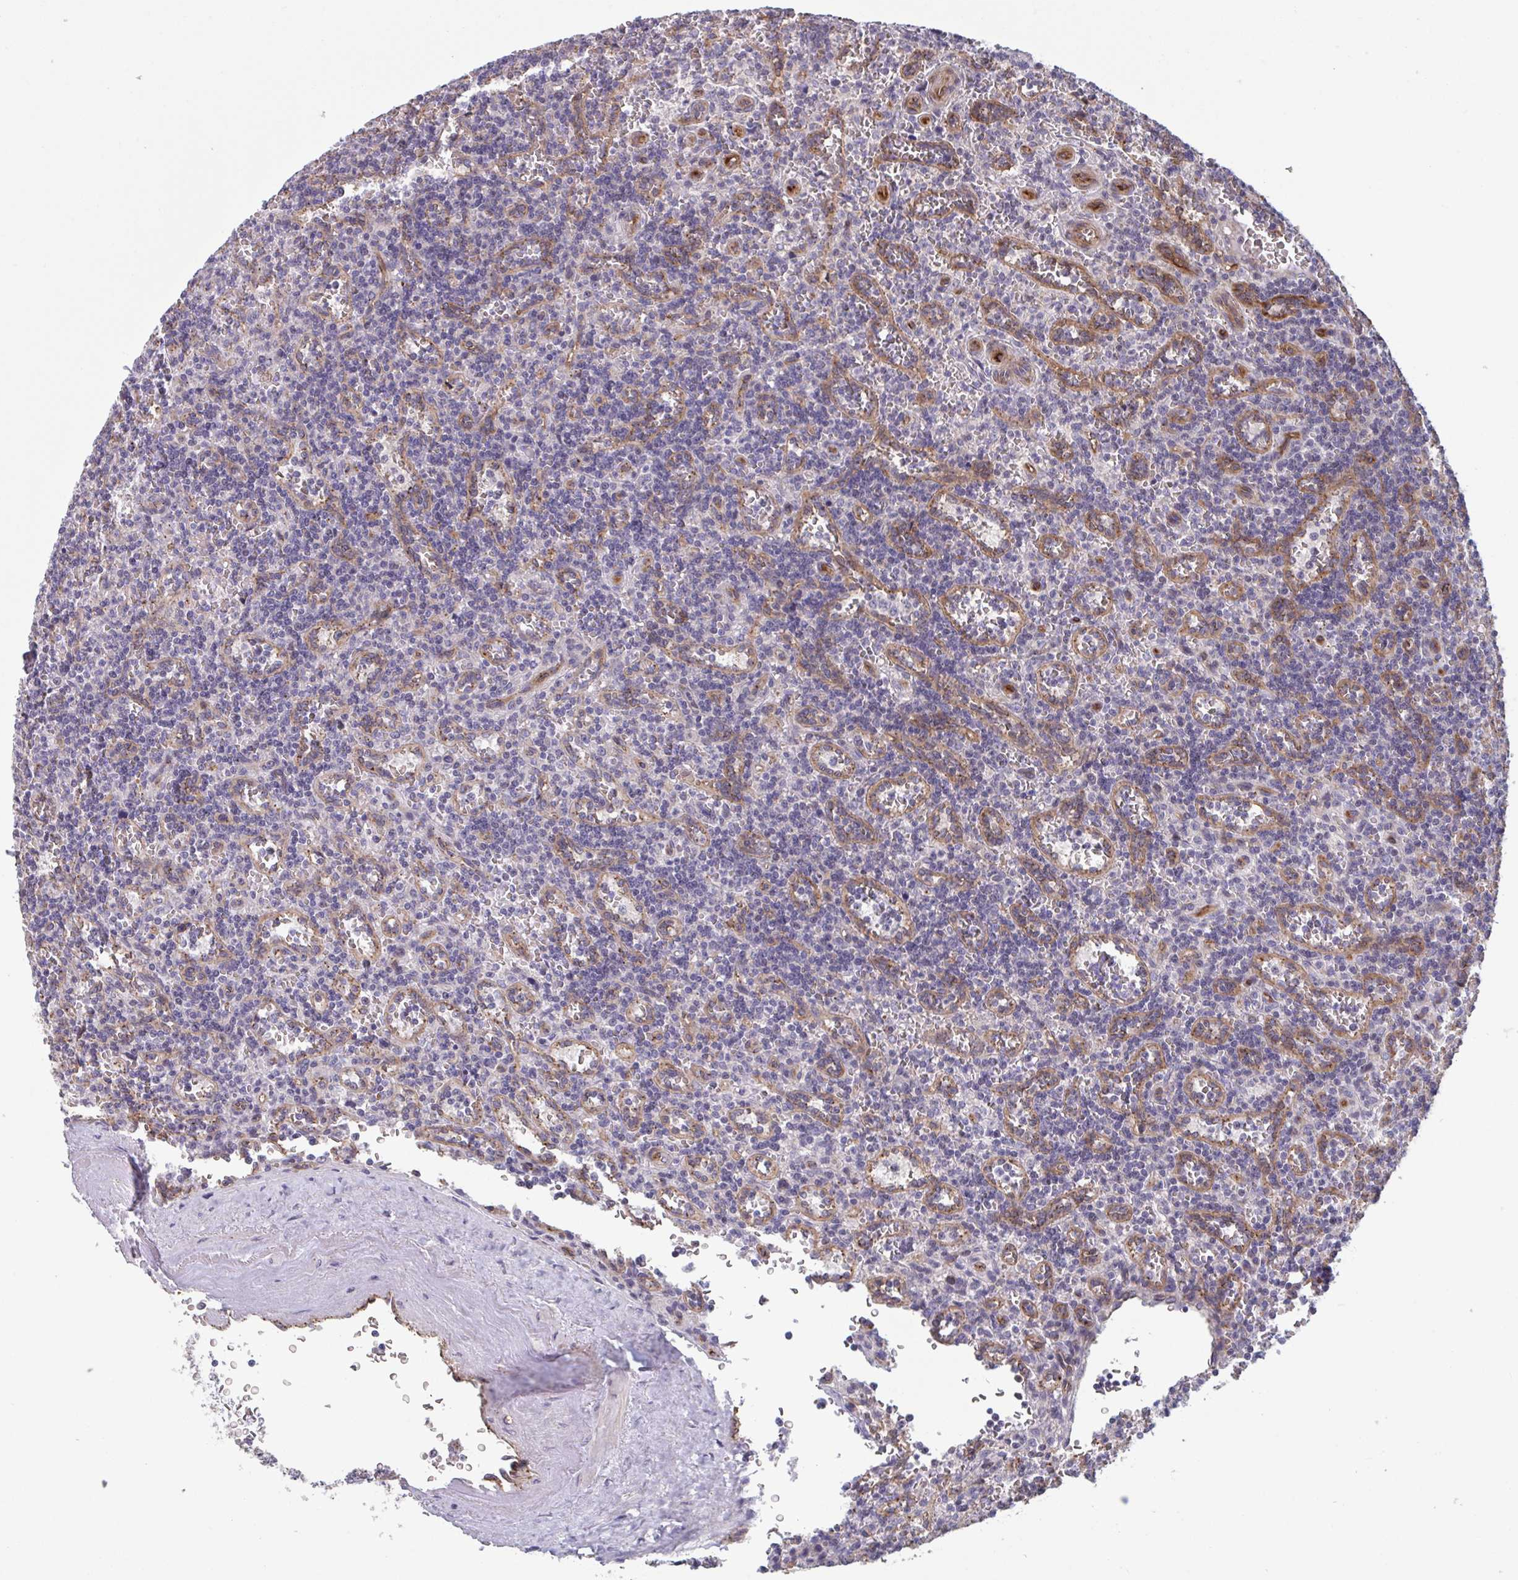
{"staining": {"intensity": "negative", "quantity": "none", "location": "none"}, "tissue": "lymphoma", "cell_type": "Tumor cells", "image_type": "cancer", "snomed": [{"axis": "morphology", "description": "Malignant lymphoma, non-Hodgkin's type, Low grade"}, {"axis": "topography", "description": "Spleen"}], "caption": "Malignant lymphoma, non-Hodgkin's type (low-grade) was stained to show a protein in brown. There is no significant staining in tumor cells.", "gene": "TNFSF10", "patient": {"sex": "male", "age": 73}}